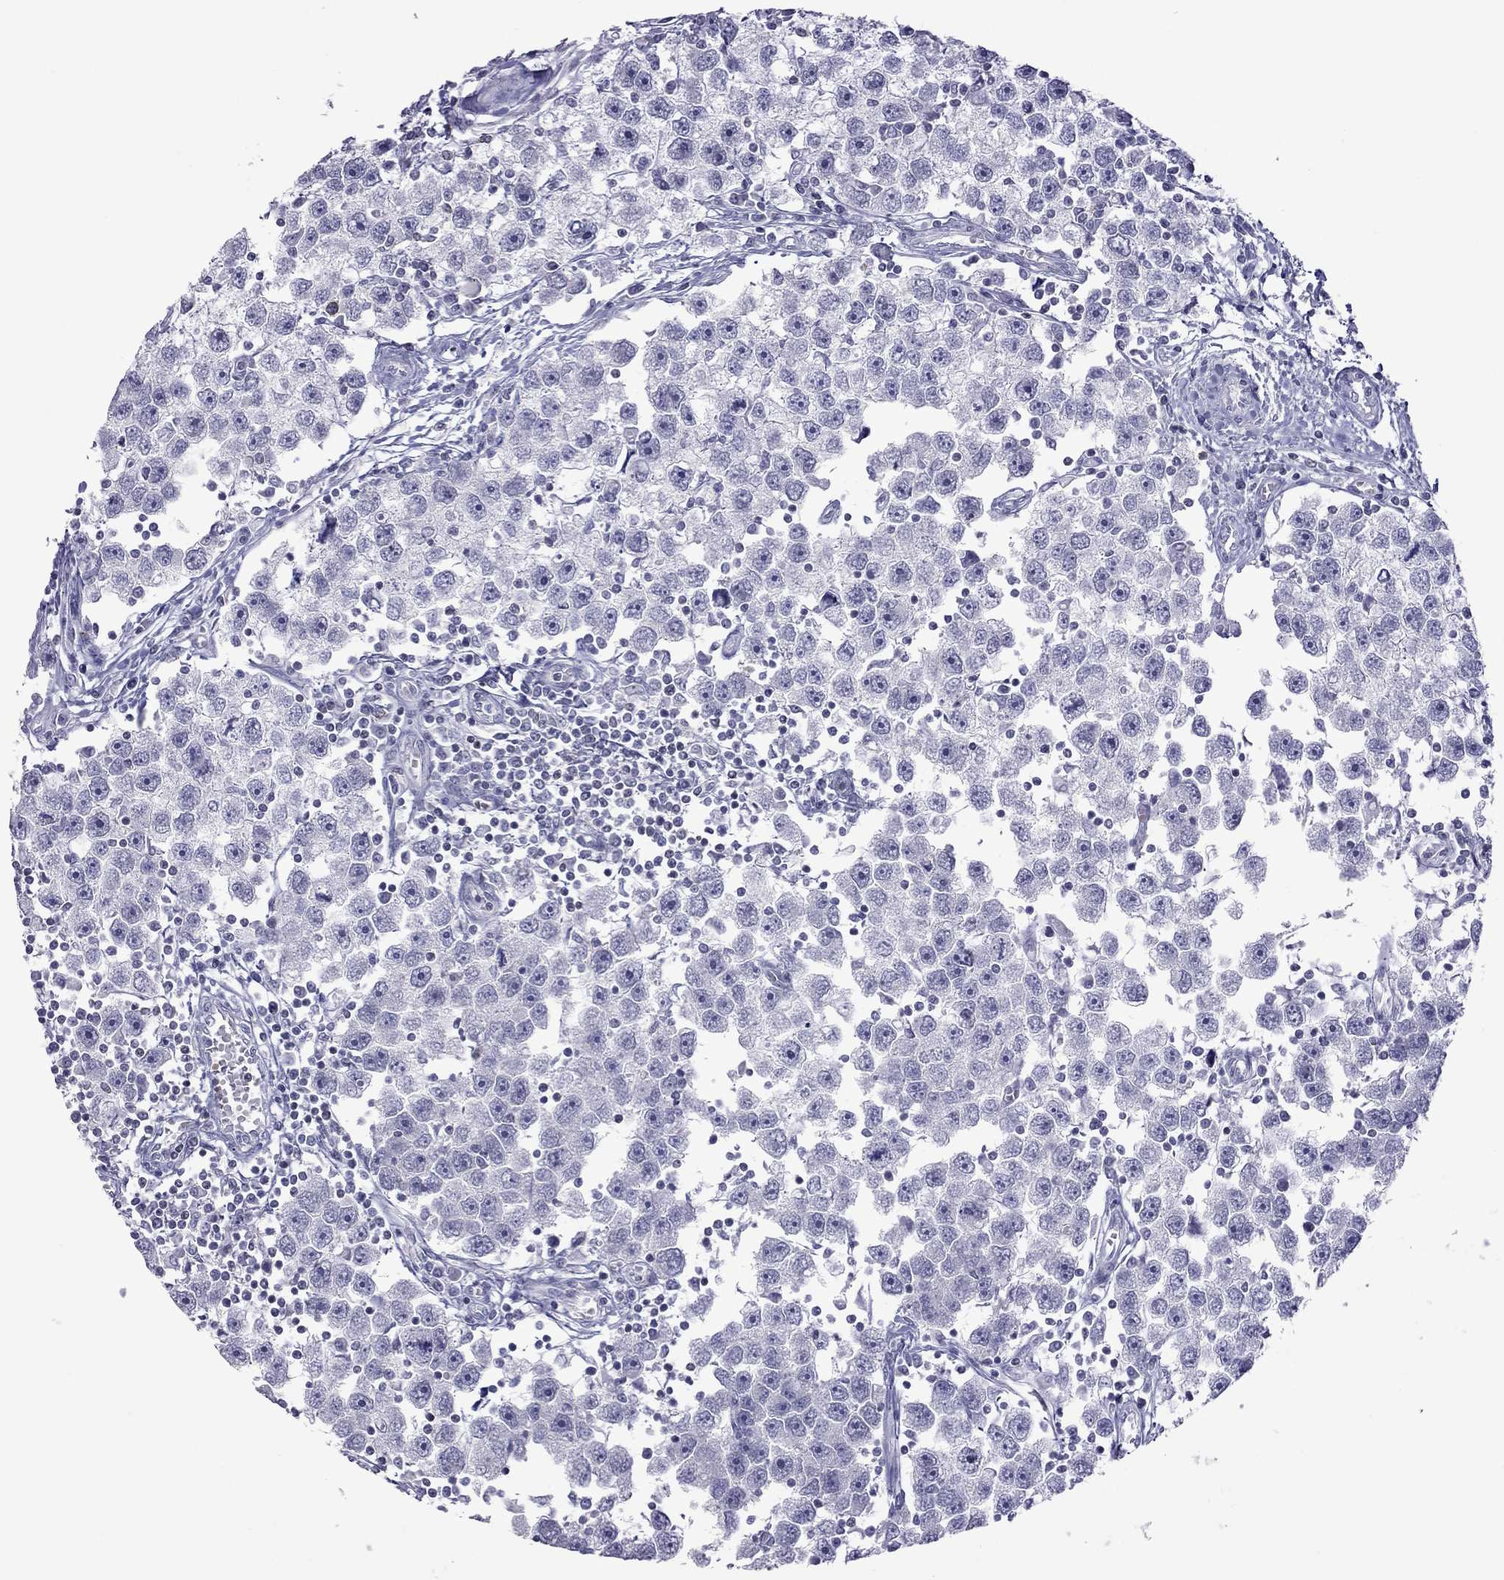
{"staining": {"intensity": "negative", "quantity": "none", "location": "none"}, "tissue": "testis cancer", "cell_type": "Tumor cells", "image_type": "cancer", "snomed": [{"axis": "morphology", "description": "Seminoma, NOS"}, {"axis": "topography", "description": "Testis"}], "caption": "The IHC image has no significant staining in tumor cells of testis cancer (seminoma) tissue.", "gene": "TEX14", "patient": {"sex": "male", "age": 30}}